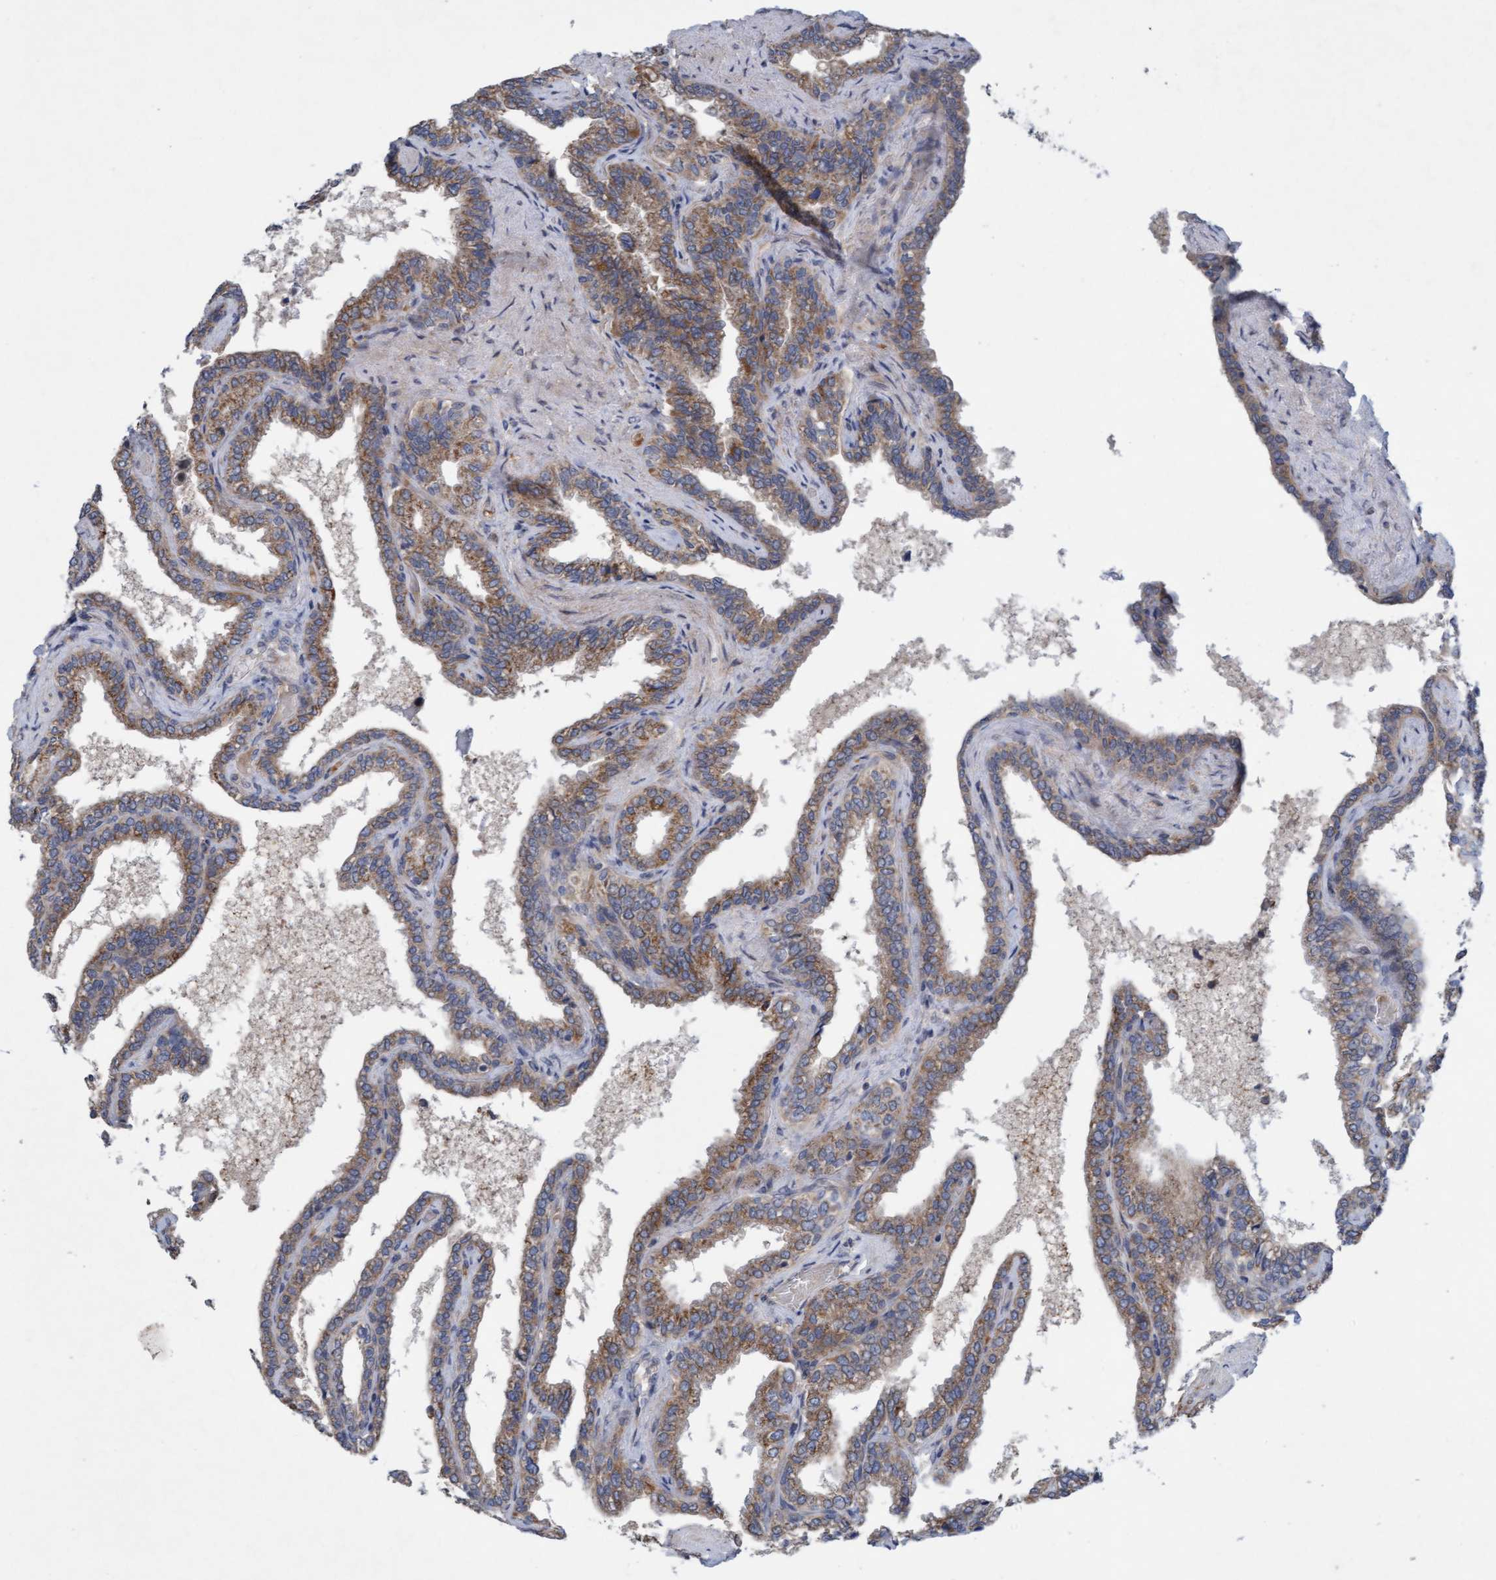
{"staining": {"intensity": "moderate", "quantity": ">75%", "location": "cytoplasmic/membranous"}, "tissue": "seminal vesicle", "cell_type": "Glandular cells", "image_type": "normal", "snomed": [{"axis": "morphology", "description": "Normal tissue, NOS"}, {"axis": "topography", "description": "Seminal veicle"}], "caption": "Immunohistochemical staining of benign seminal vesicle demonstrates moderate cytoplasmic/membranous protein positivity in about >75% of glandular cells.", "gene": "DDHD2", "patient": {"sex": "male", "age": 46}}